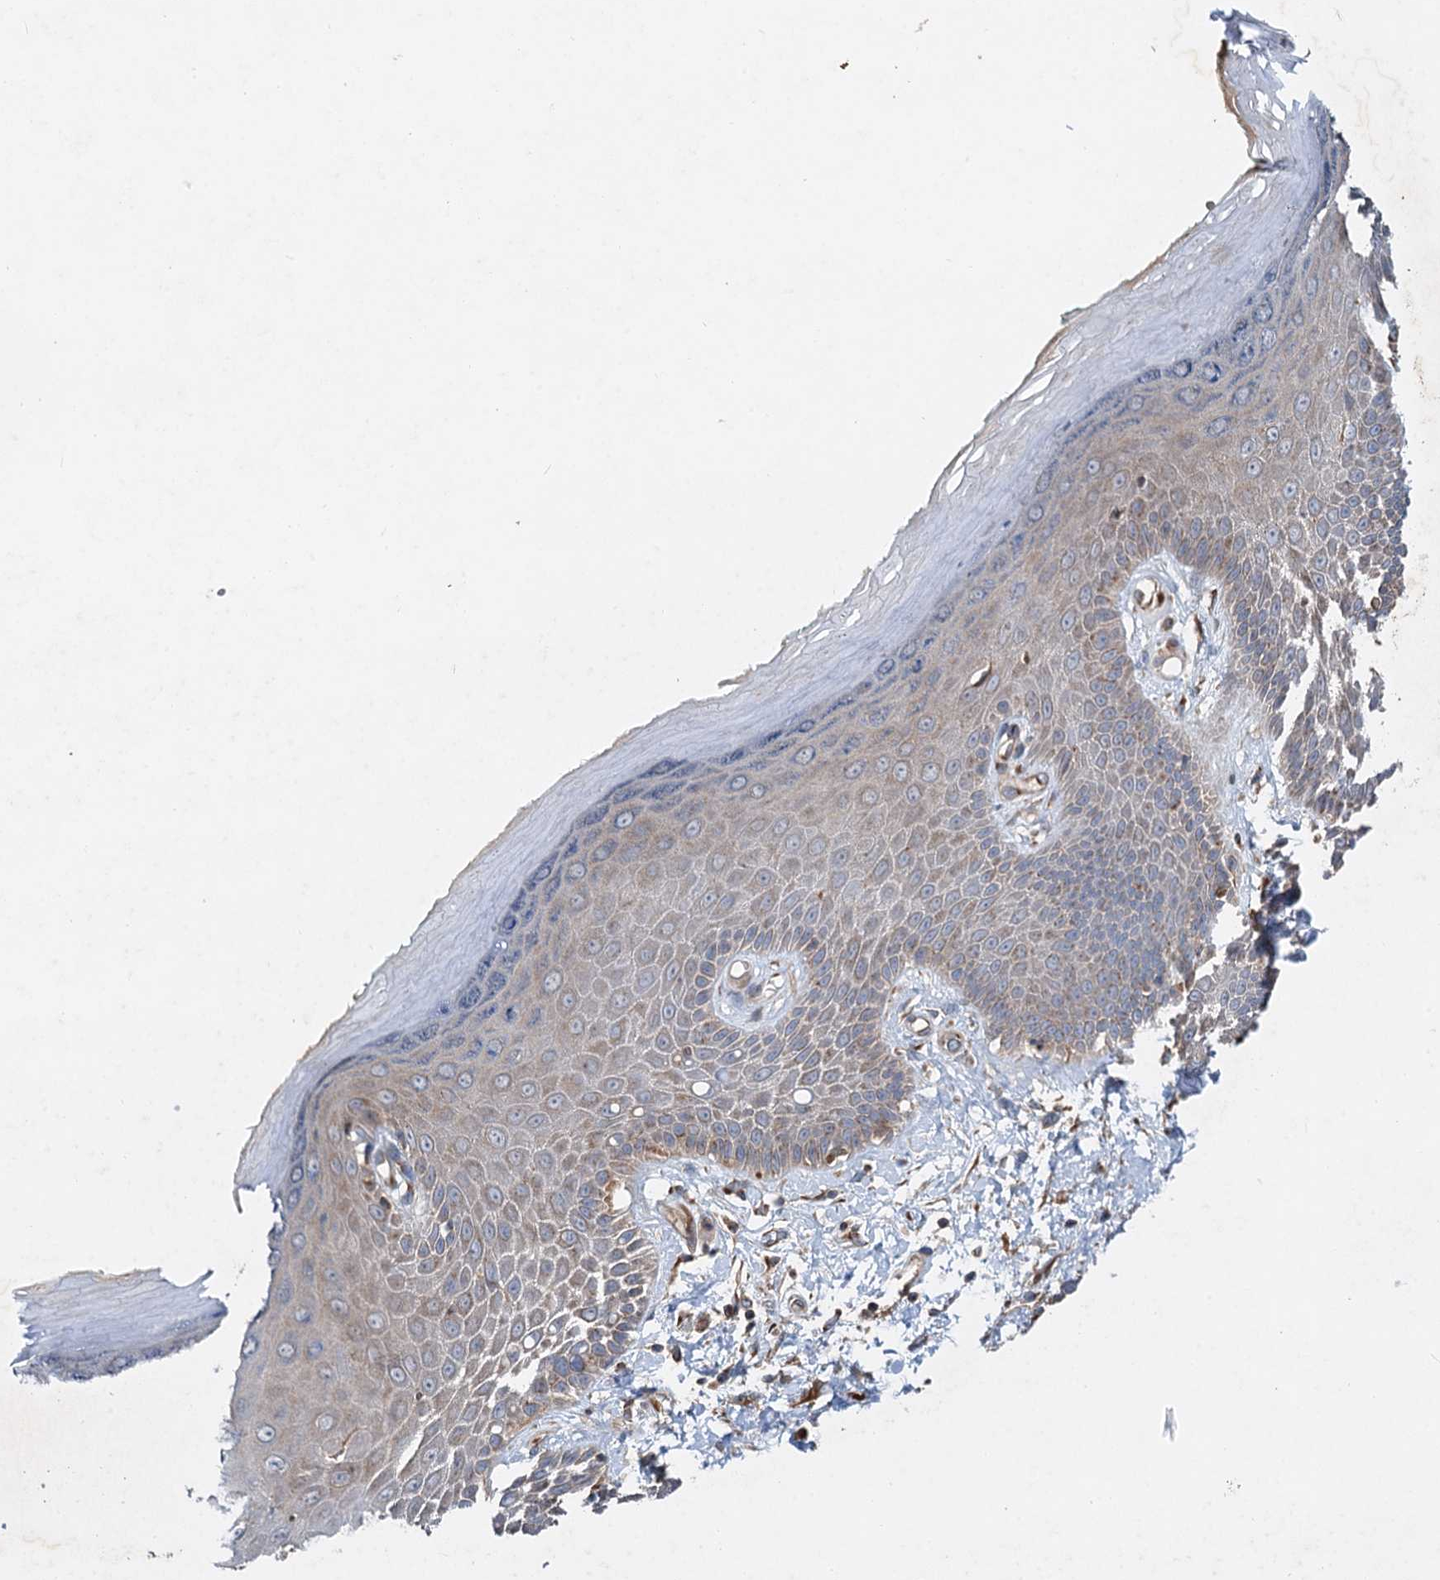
{"staining": {"intensity": "moderate", "quantity": "25%-75%", "location": "cytoplasmic/membranous"}, "tissue": "skin", "cell_type": "Epidermal cells", "image_type": "normal", "snomed": [{"axis": "morphology", "description": "Normal tissue, NOS"}, {"axis": "topography", "description": "Anal"}], "caption": "A medium amount of moderate cytoplasmic/membranous positivity is appreciated in approximately 25%-75% of epidermal cells in benign skin. (DAB (3,3'-diaminobenzidine) IHC with brightfield microscopy, high magnification).", "gene": "ANKRD26", "patient": {"sex": "male", "age": 78}}